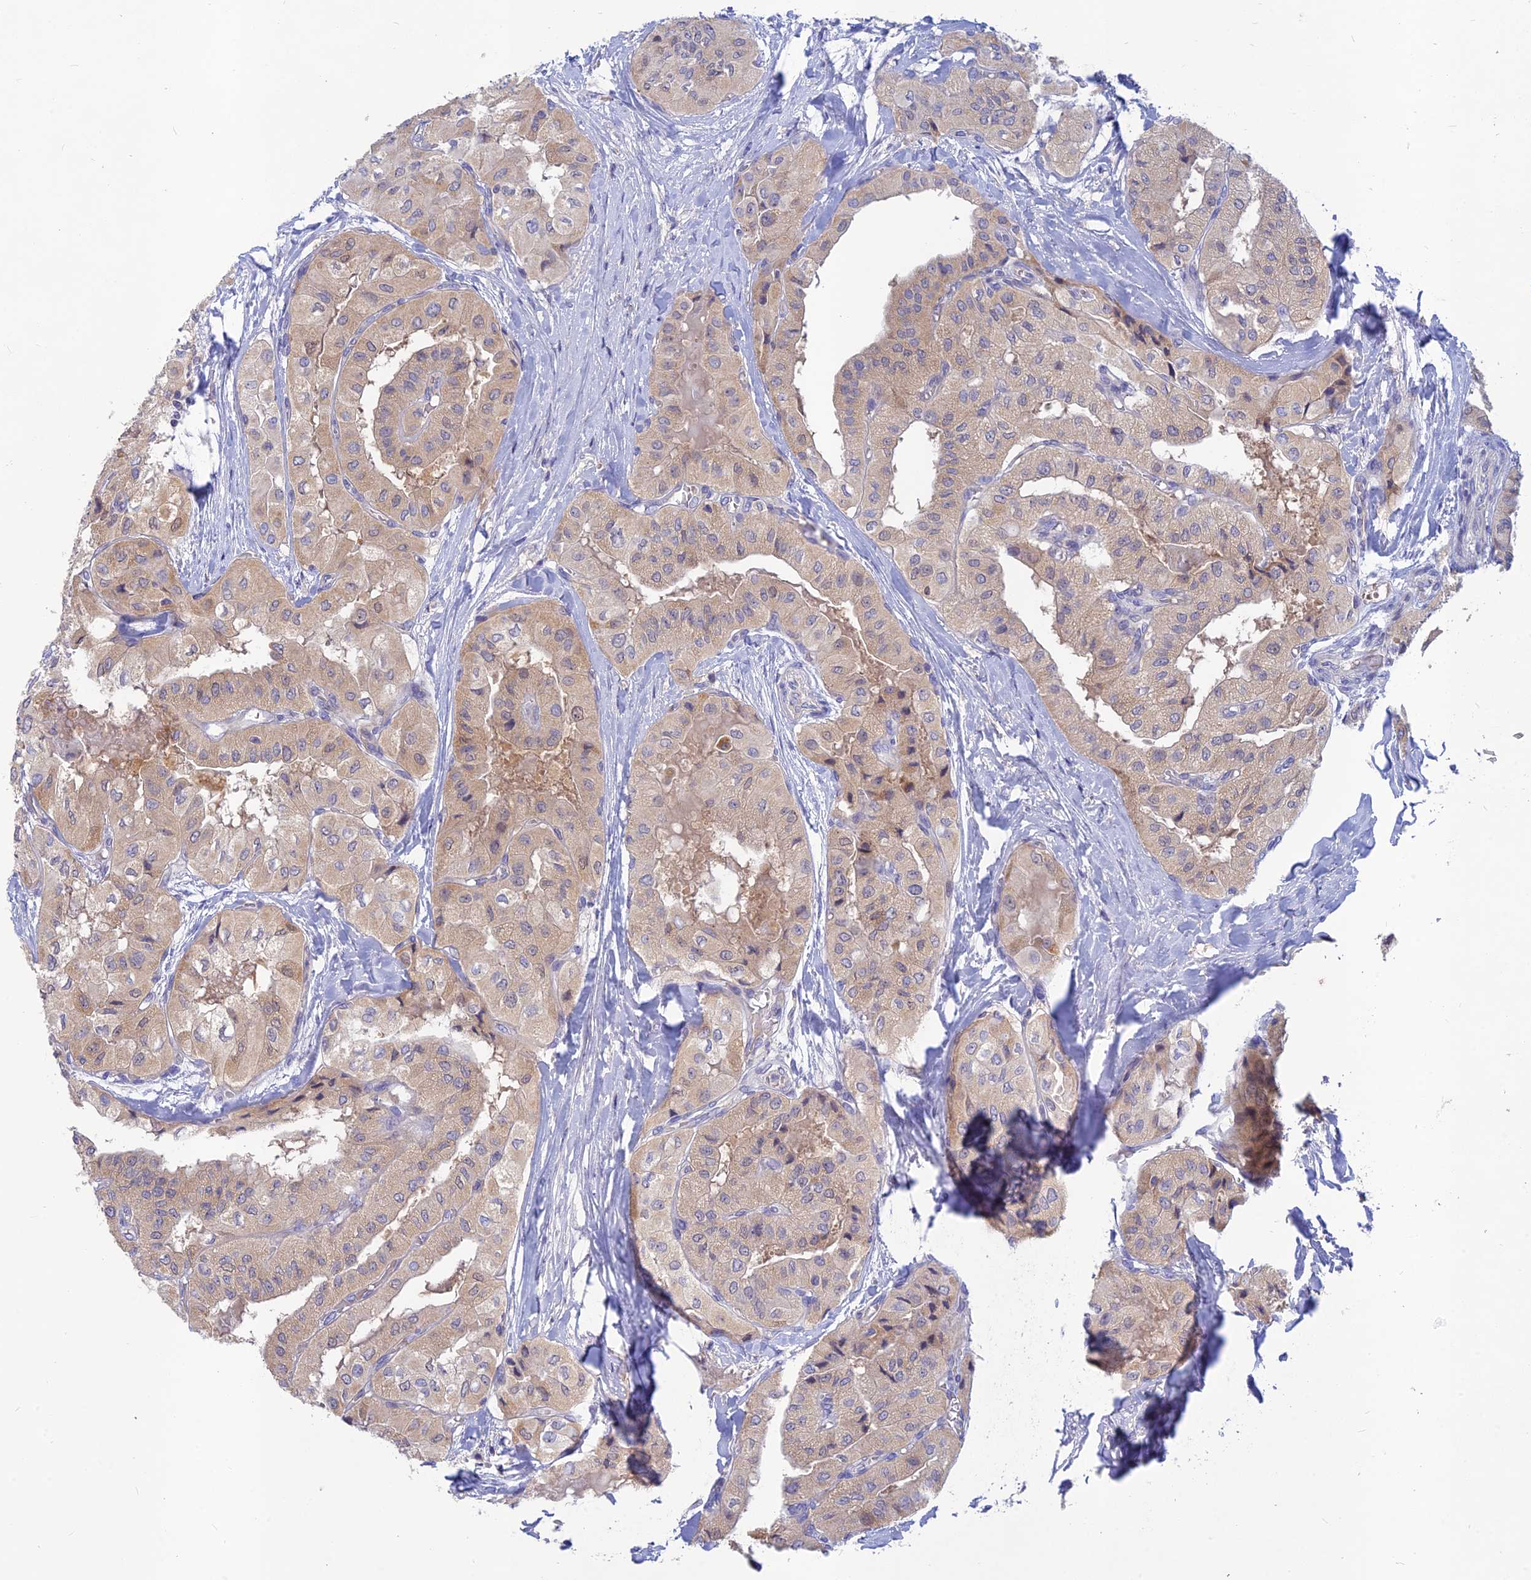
{"staining": {"intensity": "weak", "quantity": ">75%", "location": "cytoplasmic/membranous"}, "tissue": "thyroid cancer", "cell_type": "Tumor cells", "image_type": "cancer", "snomed": [{"axis": "morphology", "description": "Papillary adenocarcinoma, NOS"}, {"axis": "topography", "description": "Thyroid gland"}], "caption": "Protein staining of thyroid cancer tissue shows weak cytoplasmic/membranous staining in about >75% of tumor cells. Using DAB (3,3'-diaminobenzidine) (brown) and hematoxylin (blue) stains, captured at high magnification using brightfield microscopy.", "gene": "CACNA1B", "patient": {"sex": "female", "age": 59}}